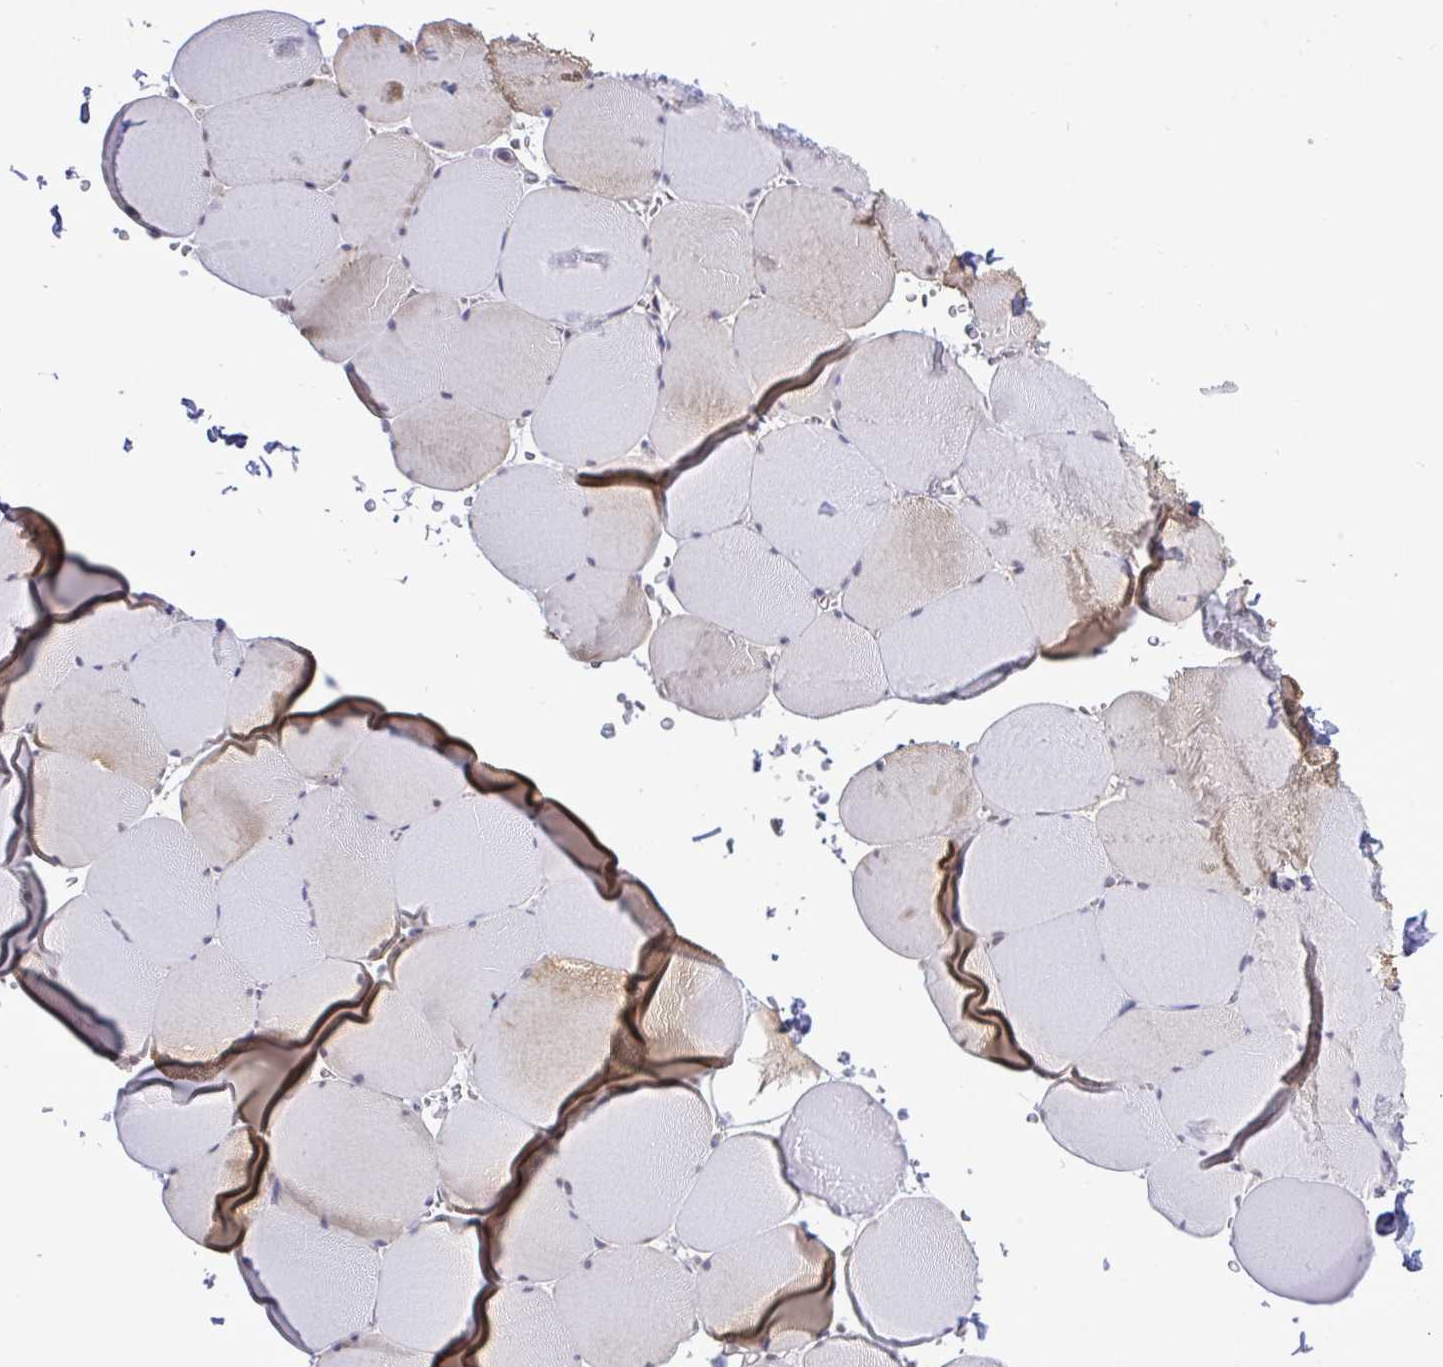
{"staining": {"intensity": "negative", "quantity": "none", "location": "none"}, "tissue": "skeletal muscle", "cell_type": "Myocytes", "image_type": "normal", "snomed": [{"axis": "morphology", "description": "Normal tissue, NOS"}, {"axis": "topography", "description": "Skeletal muscle"}, {"axis": "topography", "description": "Head-Neck"}], "caption": "This is an immunohistochemistry (IHC) image of benign skeletal muscle. There is no expression in myocytes.", "gene": "ZNF444", "patient": {"sex": "male", "age": 66}}